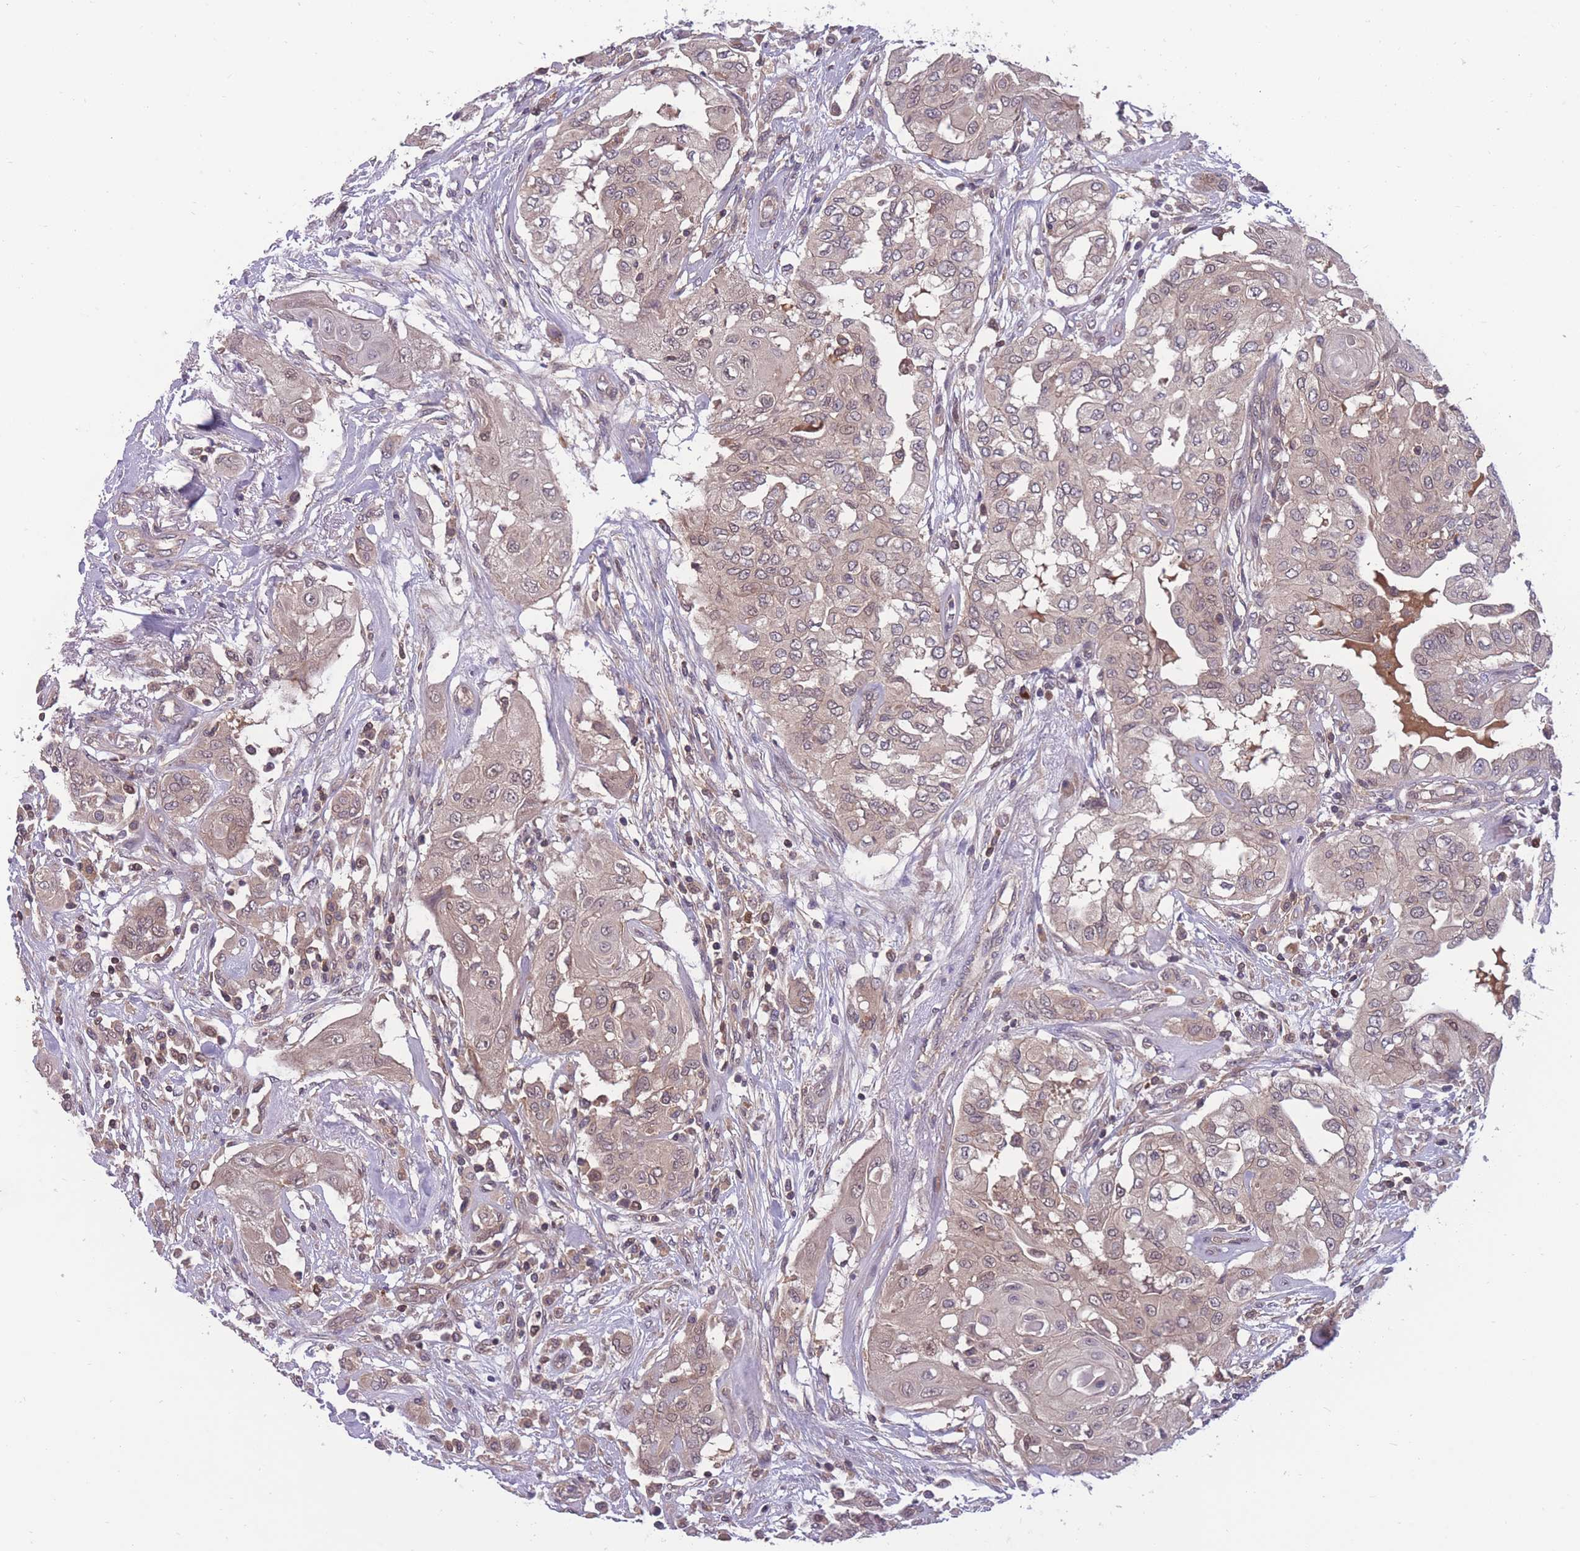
{"staining": {"intensity": "weak", "quantity": ">75%", "location": "cytoplasmic/membranous"}, "tissue": "thyroid cancer", "cell_type": "Tumor cells", "image_type": "cancer", "snomed": [{"axis": "morphology", "description": "Papillary adenocarcinoma, NOS"}, {"axis": "topography", "description": "Thyroid gland"}], "caption": "Immunohistochemical staining of thyroid papillary adenocarcinoma shows low levels of weak cytoplasmic/membranous positivity in about >75% of tumor cells. (IHC, brightfield microscopy, high magnification).", "gene": "UBE2N", "patient": {"sex": "female", "age": 59}}